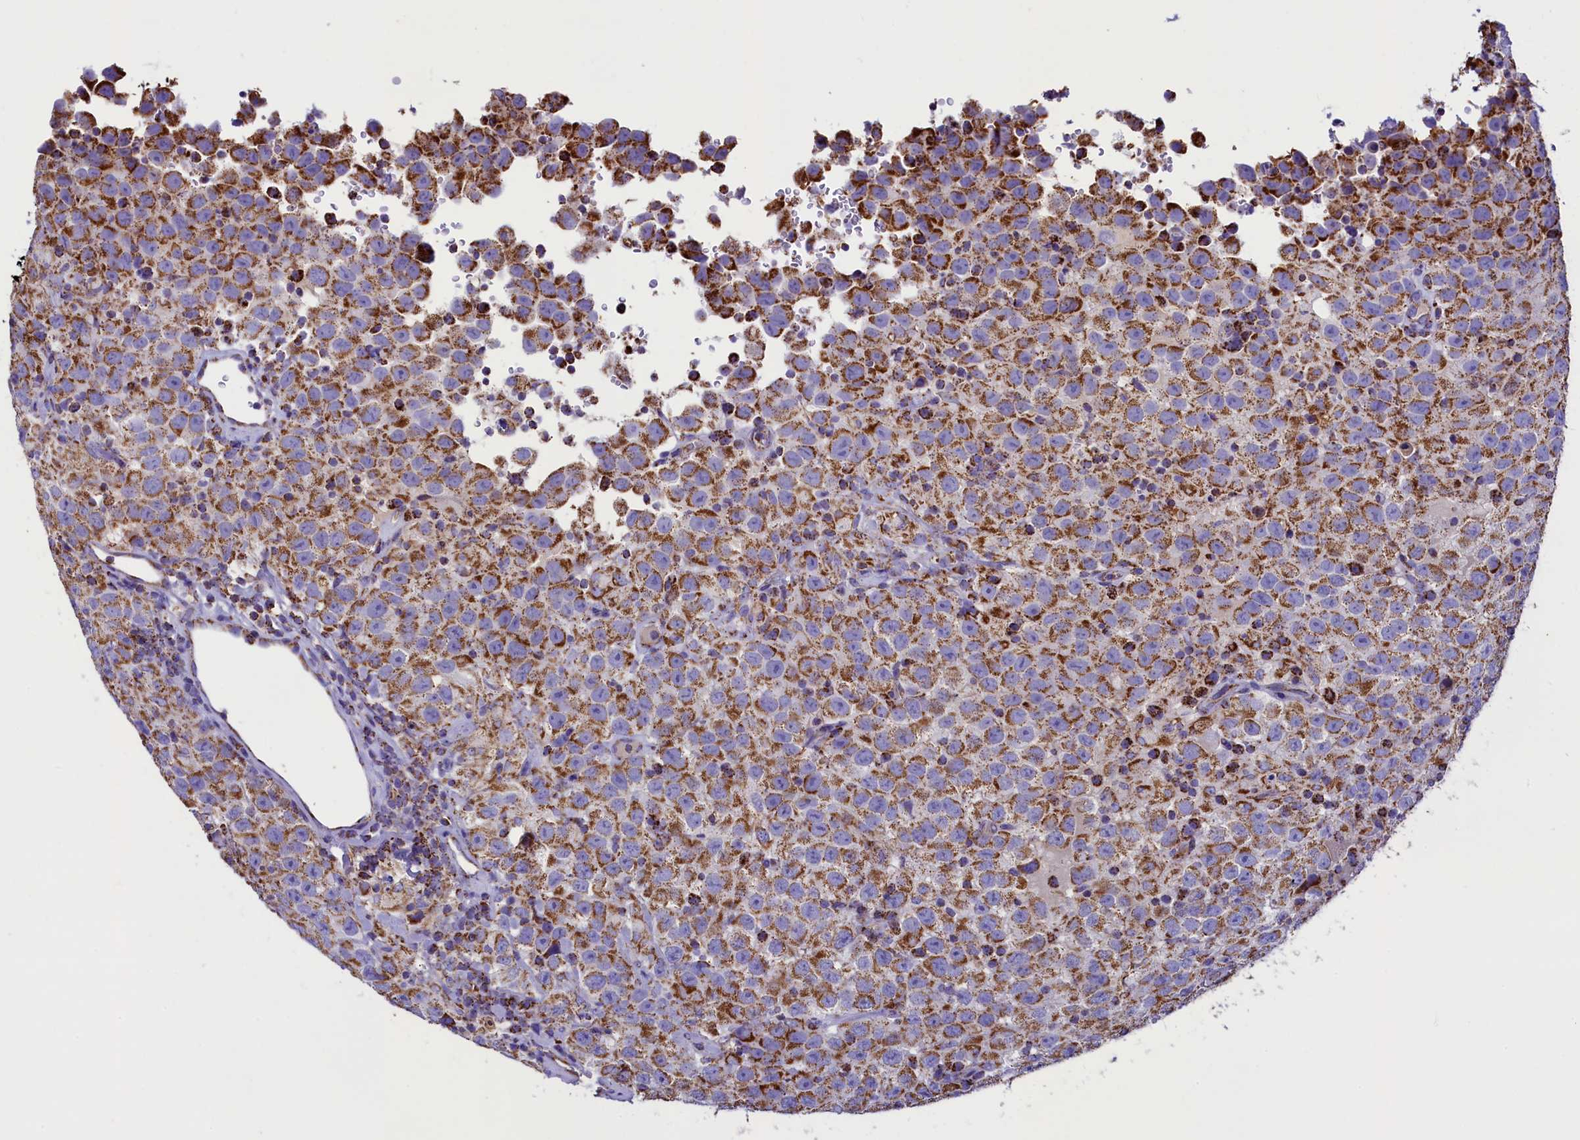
{"staining": {"intensity": "moderate", "quantity": ">75%", "location": "cytoplasmic/membranous"}, "tissue": "testis cancer", "cell_type": "Tumor cells", "image_type": "cancer", "snomed": [{"axis": "morphology", "description": "Seminoma, NOS"}, {"axis": "topography", "description": "Testis"}], "caption": "DAB immunohistochemical staining of human testis seminoma exhibits moderate cytoplasmic/membranous protein staining in about >75% of tumor cells. The protein is shown in brown color, while the nuclei are stained blue.", "gene": "IDH3A", "patient": {"sex": "male", "age": 41}}